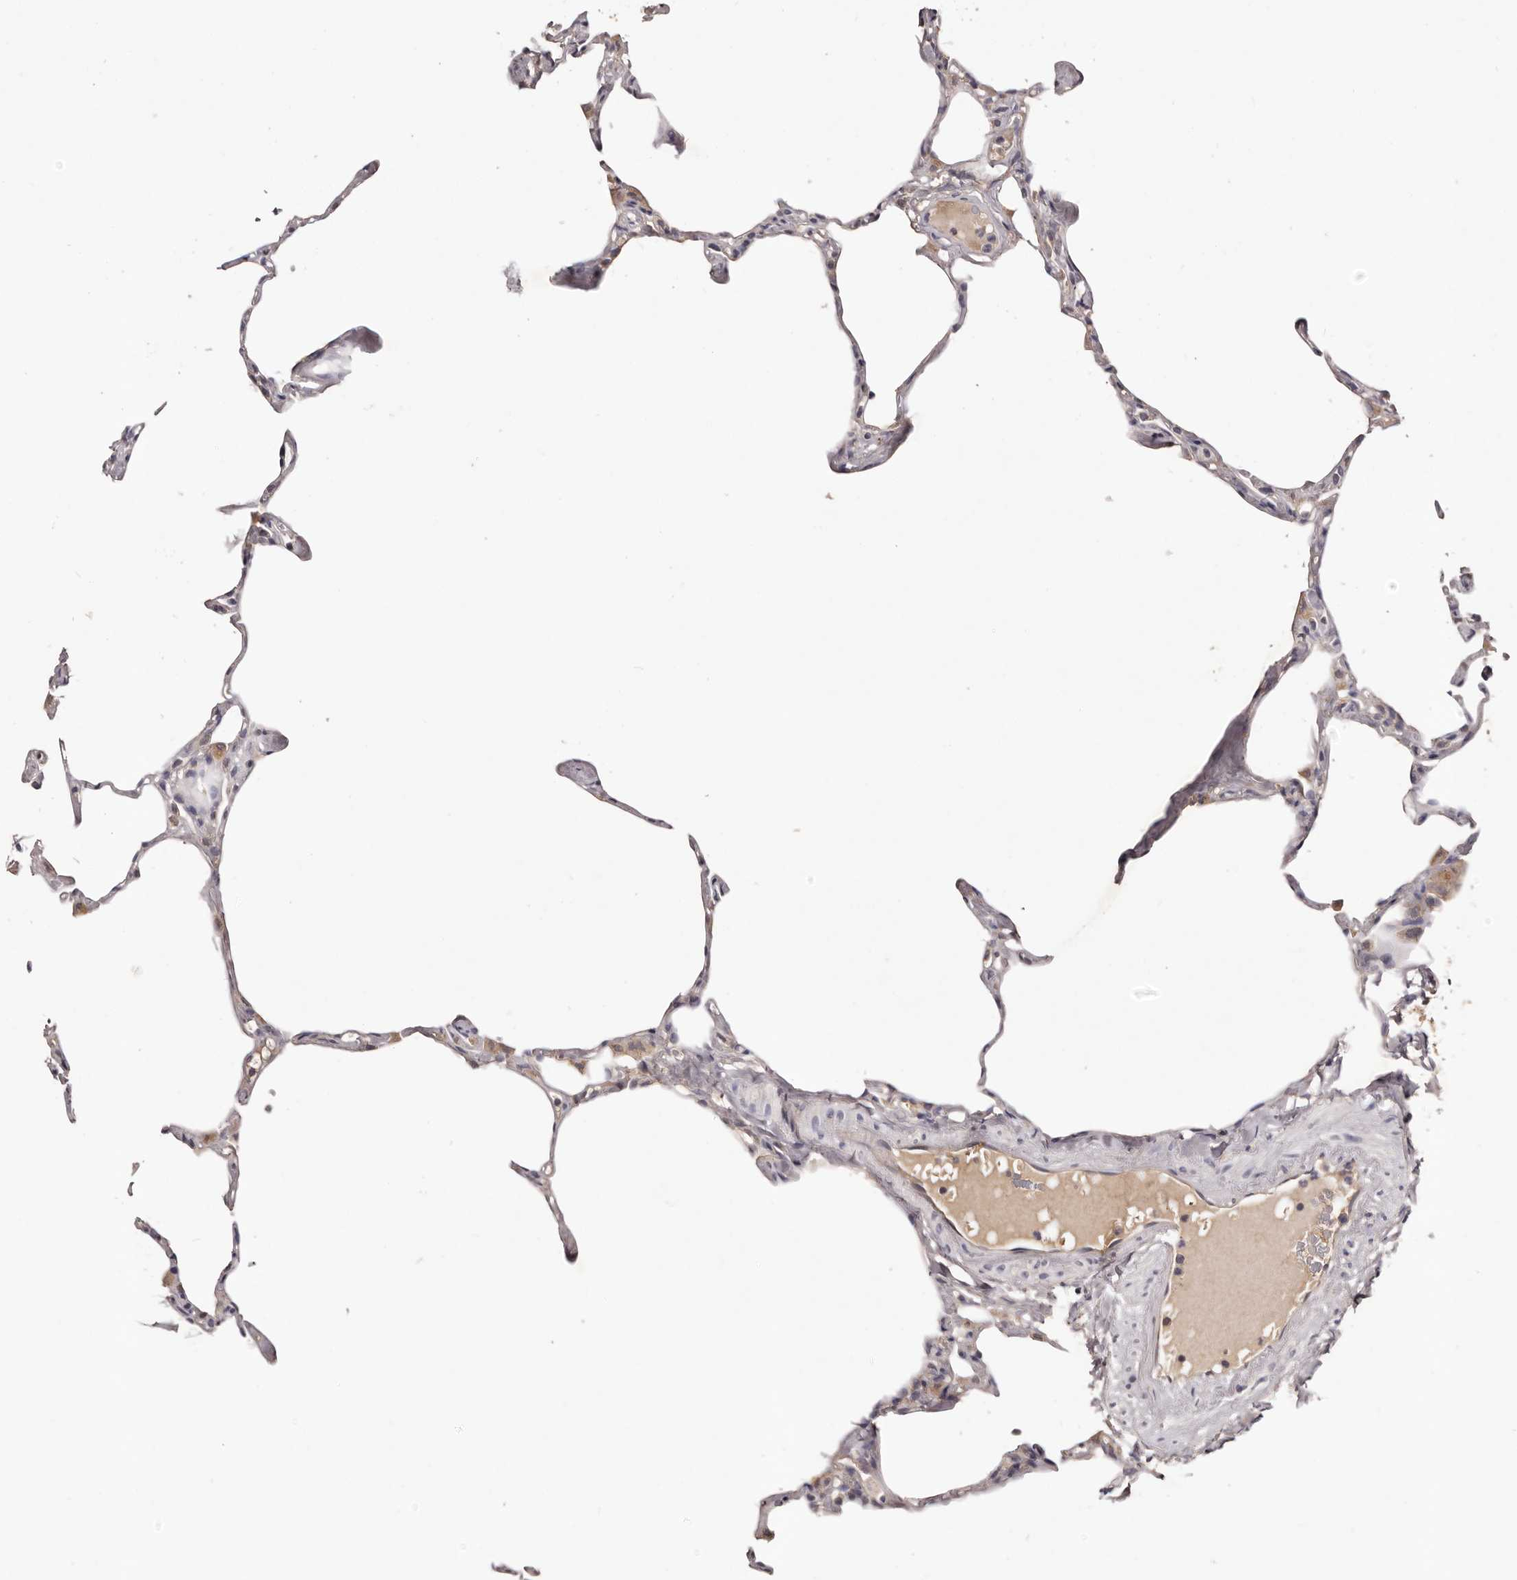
{"staining": {"intensity": "negative", "quantity": "none", "location": "none"}, "tissue": "lung", "cell_type": "Alveolar cells", "image_type": "normal", "snomed": [{"axis": "morphology", "description": "Normal tissue, NOS"}, {"axis": "topography", "description": "Lung"}], "caption": "An immunohistochemistry image of normal lung is shown. There is no staining in alveolar cells of lung. (Brightfield microscopy of DAB immunohistochemistry at high magnification).", "gene": "LTV1", "patient": {"sex": "male", "age": 65}}